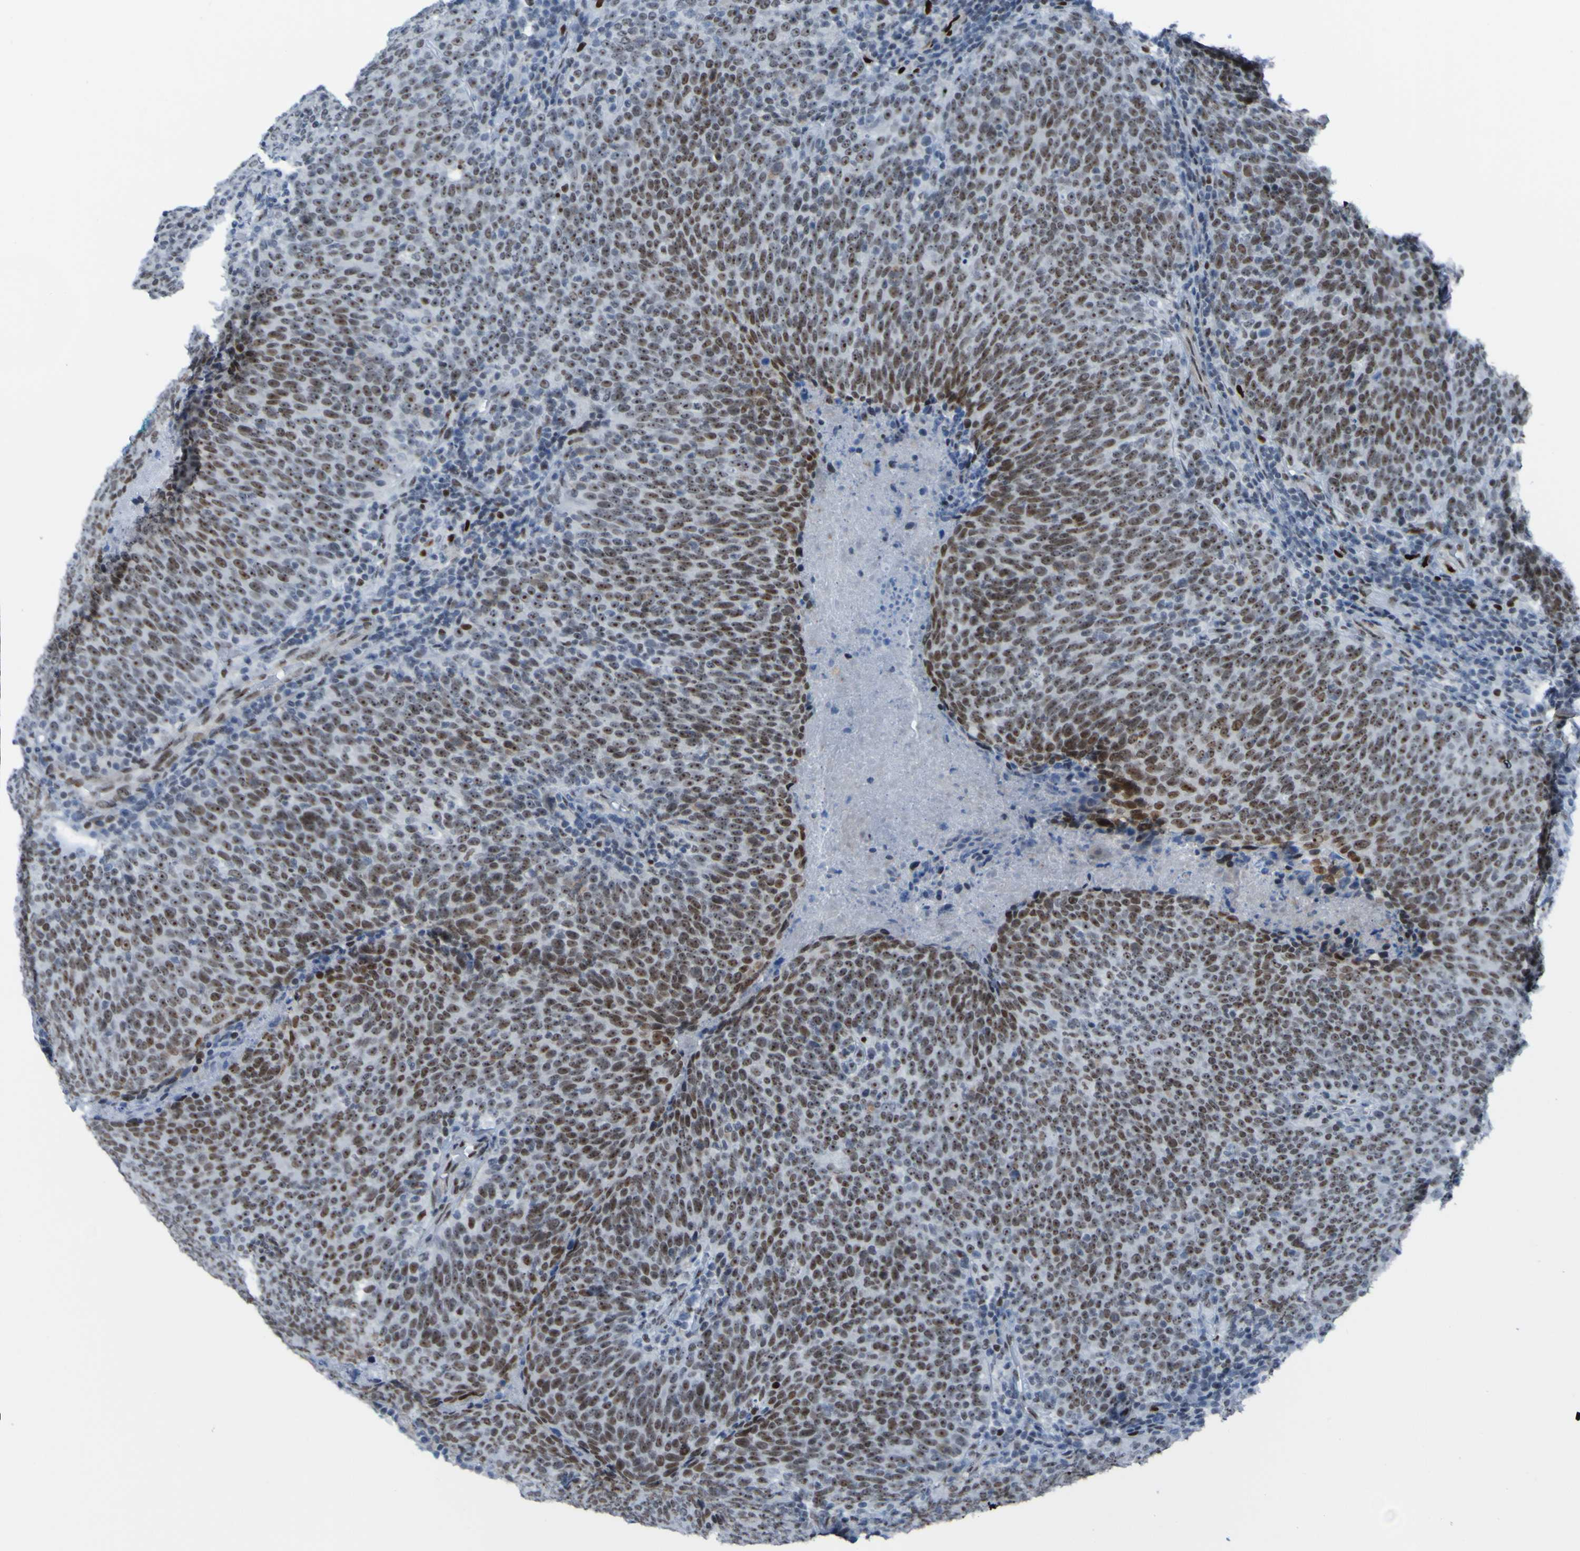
{"staining": {"intensity": "strong", "quantity": ">75%", "location": "nuclear"}, "tissue": "head and neck cancer", "cell_type": "Tumor cells", "image_type": "cancer", "snomed": [{"axis": "morphology", "description": "Squamous cell carcinoma, NOS"}, {"axis": "morphology", "description": "Squamous cell carcinoma, metastatic, NOS"}, {"axis": "topography", "description": "Lymph node"}, {"axis": "topography", "description": "Head-Neck"}], "caption": "There is high levels of strong nuclear expression in tumor cells of head and neck metastatic squamous cell carcinoma, as demonstrated by immunohistochemical staining (brown color).", "gene": "PHF2", "patient": {"sex": "male", "age": 62}}